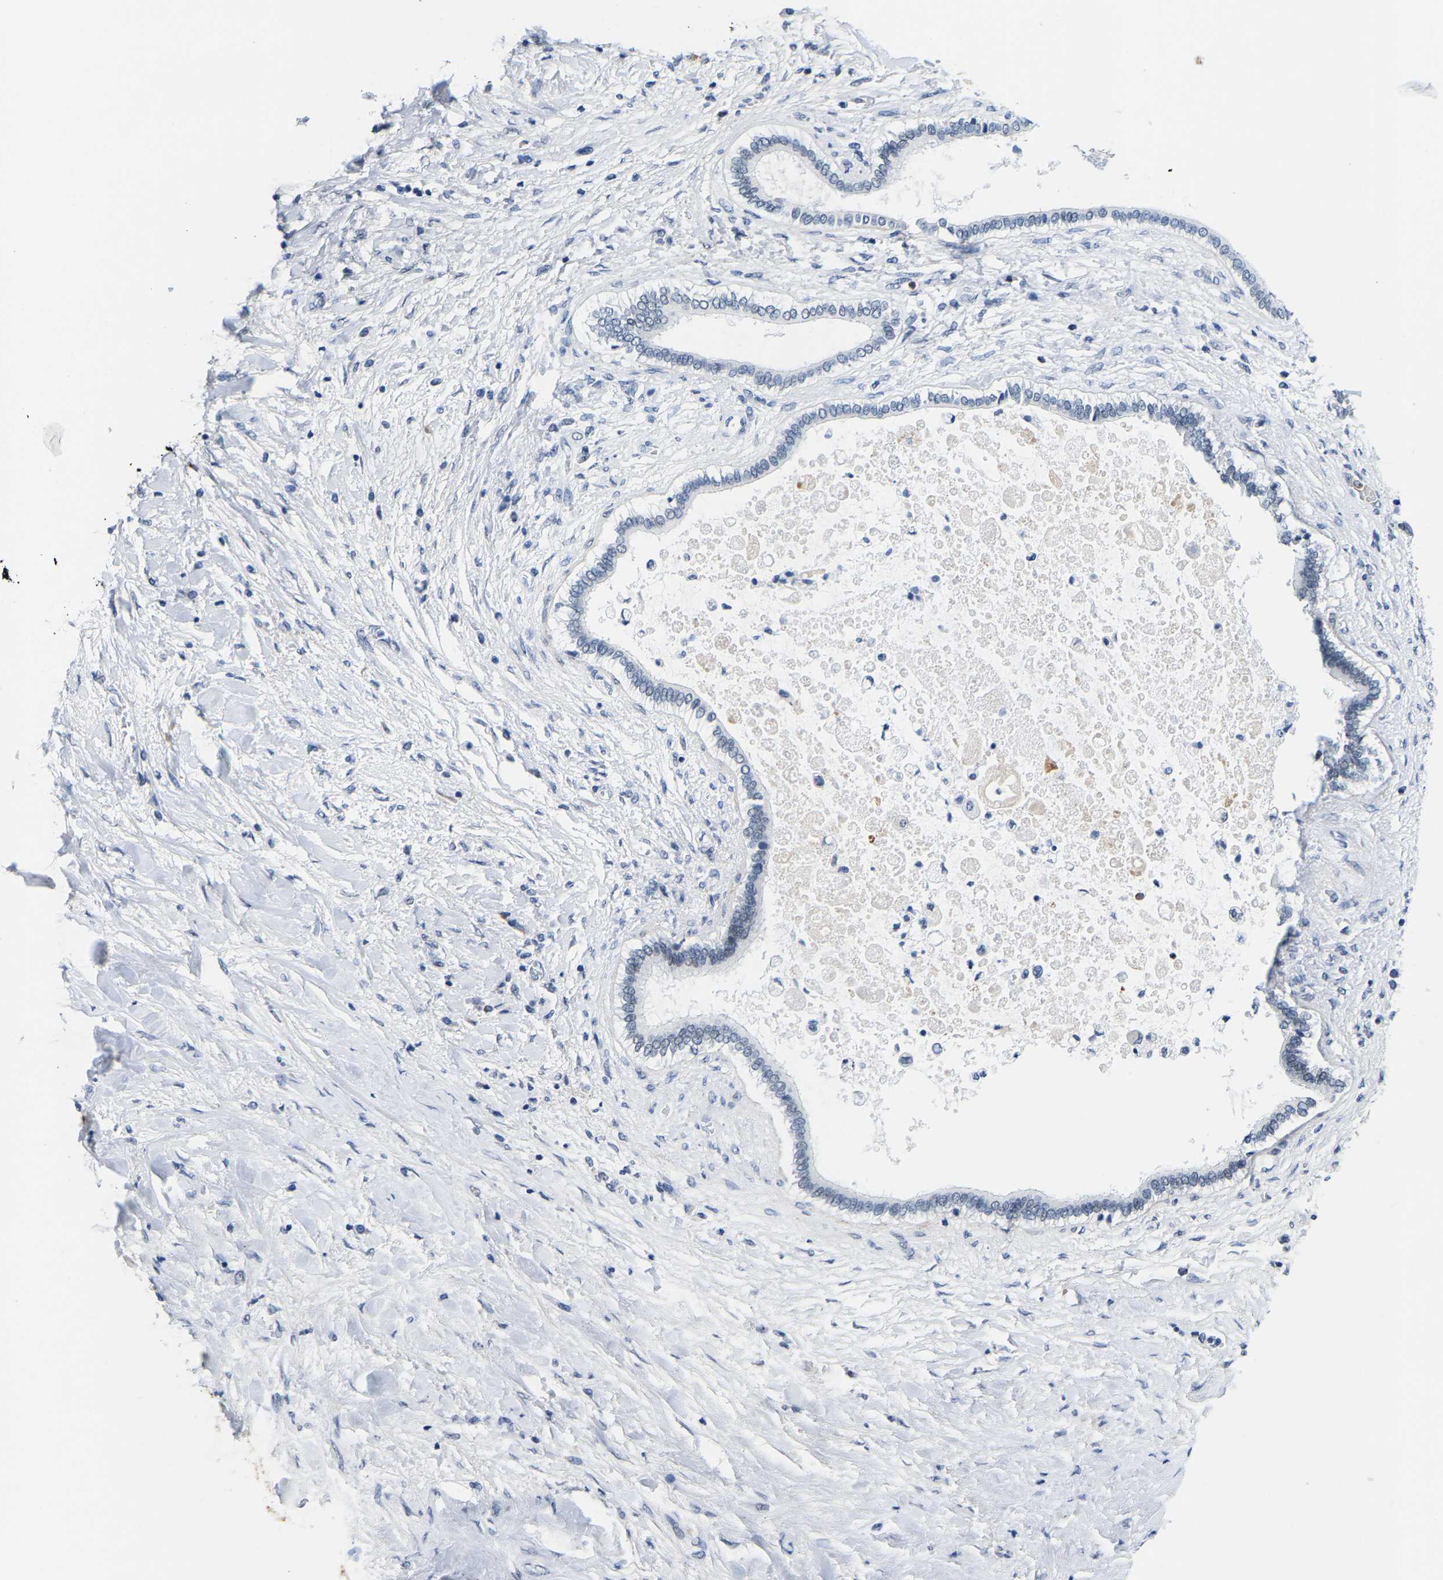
{"staining": {"intensity": "negative", "quantity": "none", "location": "none"}, "tissue": "liver cancer", "cell_type": "Tumor cells", "image_type": "cancer", "snomed": [{"axis": "morphology", "description": "Cholangiocarcinoma"}, {"axis": "topography", "description": "Liver"}], "caption": "IHC micrograph of human liver cholangiocarcinoma stained for a protein (brown), which reveals no staining in tumor cells.", "gene": "SETD1B", "patient": {"sex": "male", "age": 50}}